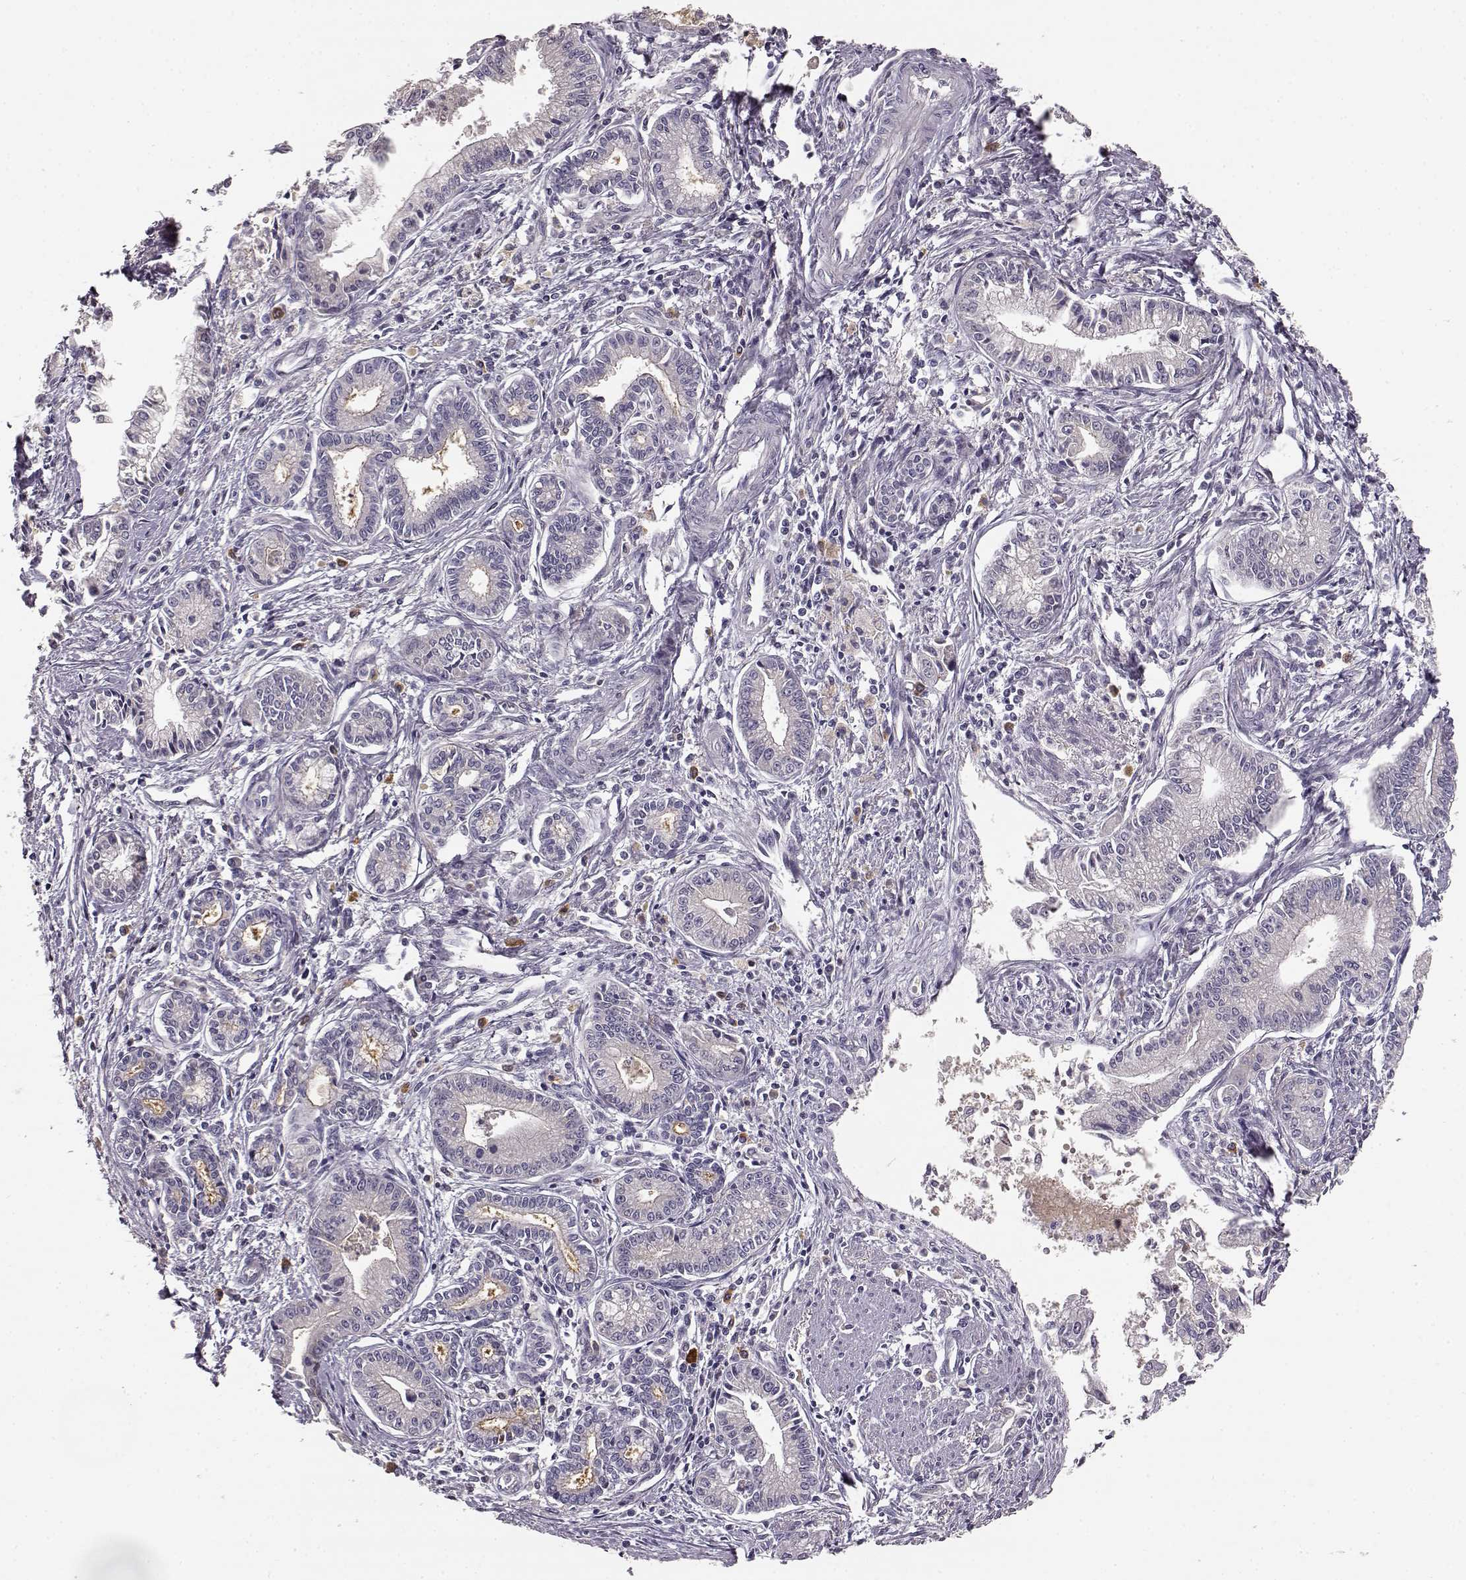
{"staining": {"intensity": "negative", "quantity": "none", "location": "none"}, "tissue": "pancreatic cancer", "cell_type": "Tumor cells", "image_type": "cancer", "snomed": [{"axis": "morphology", "description": "Adenocarcinoma, NOS"}, {"axis": "topography", "description": "Pancreas"}], "caption": "Tumor cells are negative for brown protein staining in pancreatic cancer.", "gene": "GHR", "patient": {"sex": "female", "age": 65}}